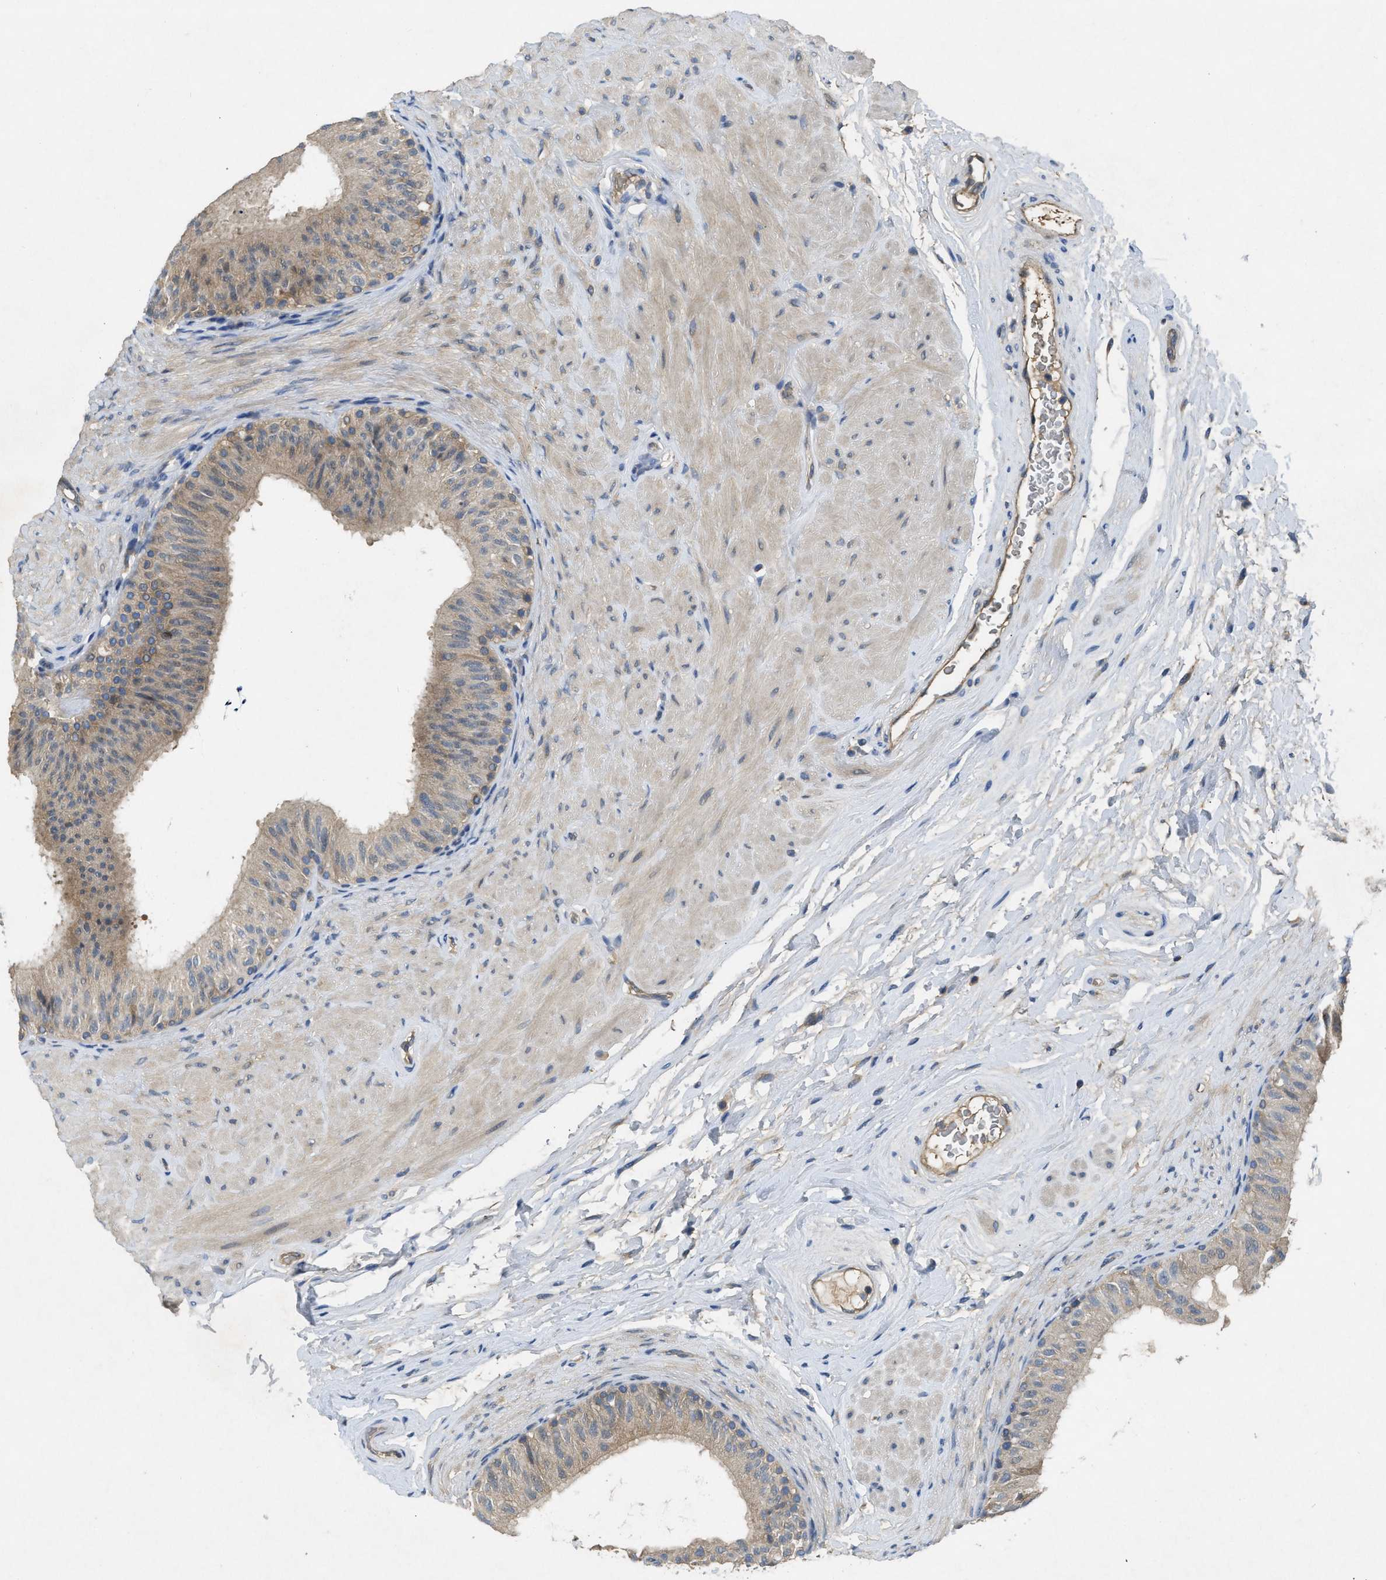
{"staining": {"intensity": "weak", "quantity": "25%-75%", "location": "cytoplasmic/membranous"}, "tissue": "epididymis", "cell_type": "Glandular cells", "image_type": "normal", "snomed": [{"axis": "morphology", "description": "Normal tissue, NOS"}, {"axis": "topography", "description": "Epididymis"}], "caption": "IHC (DAB (3,3'-diaminobenzidine)) staining of normal epididymis reveals weak cytoplasmic/membranous protein positivity in about 25%-75% of glandular cells. (brown staining indicates protein expression, while blue staining denotes nuclei).", "gene": "PPP3CA", "patient": {"sex": "male", "age": 34}}